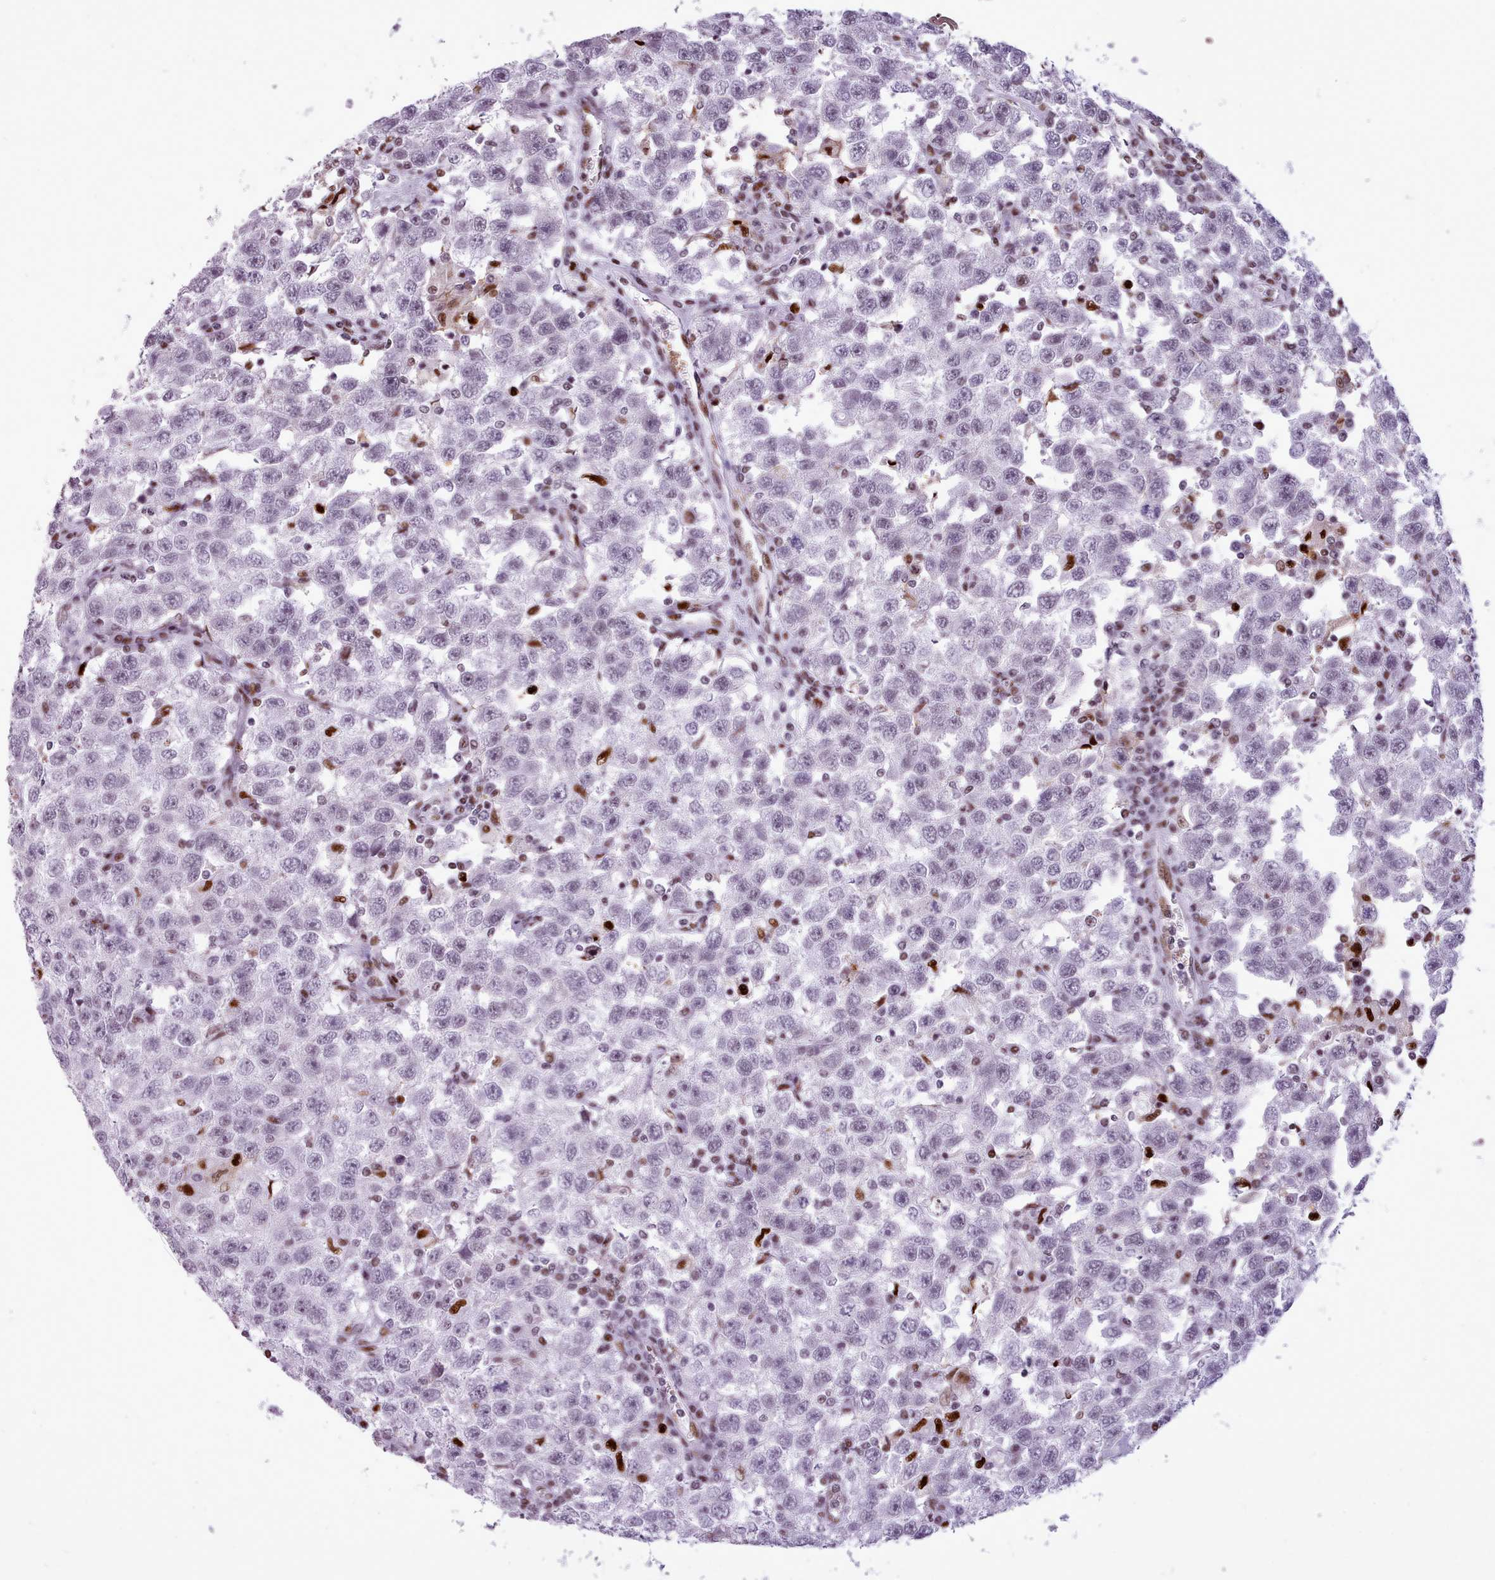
{"staining": {"intensity": "negative", "quantity": "none", "location": "none"}, "tissue": "testis cancer", "cell_type": "Tumor cells", "image_type": "cancer", "snomed": [{"axis": "morphology", "description": "Seminoma, NOS"}, {"axis": "topography", "description": "Testis"}], "caption": "Testis cancer (seminoma) was stained to show a protein in brown. There is no significant positivity in tumor cells.", "gene": "SRSF4", "patient": {"sex": "male", "age": 41}}